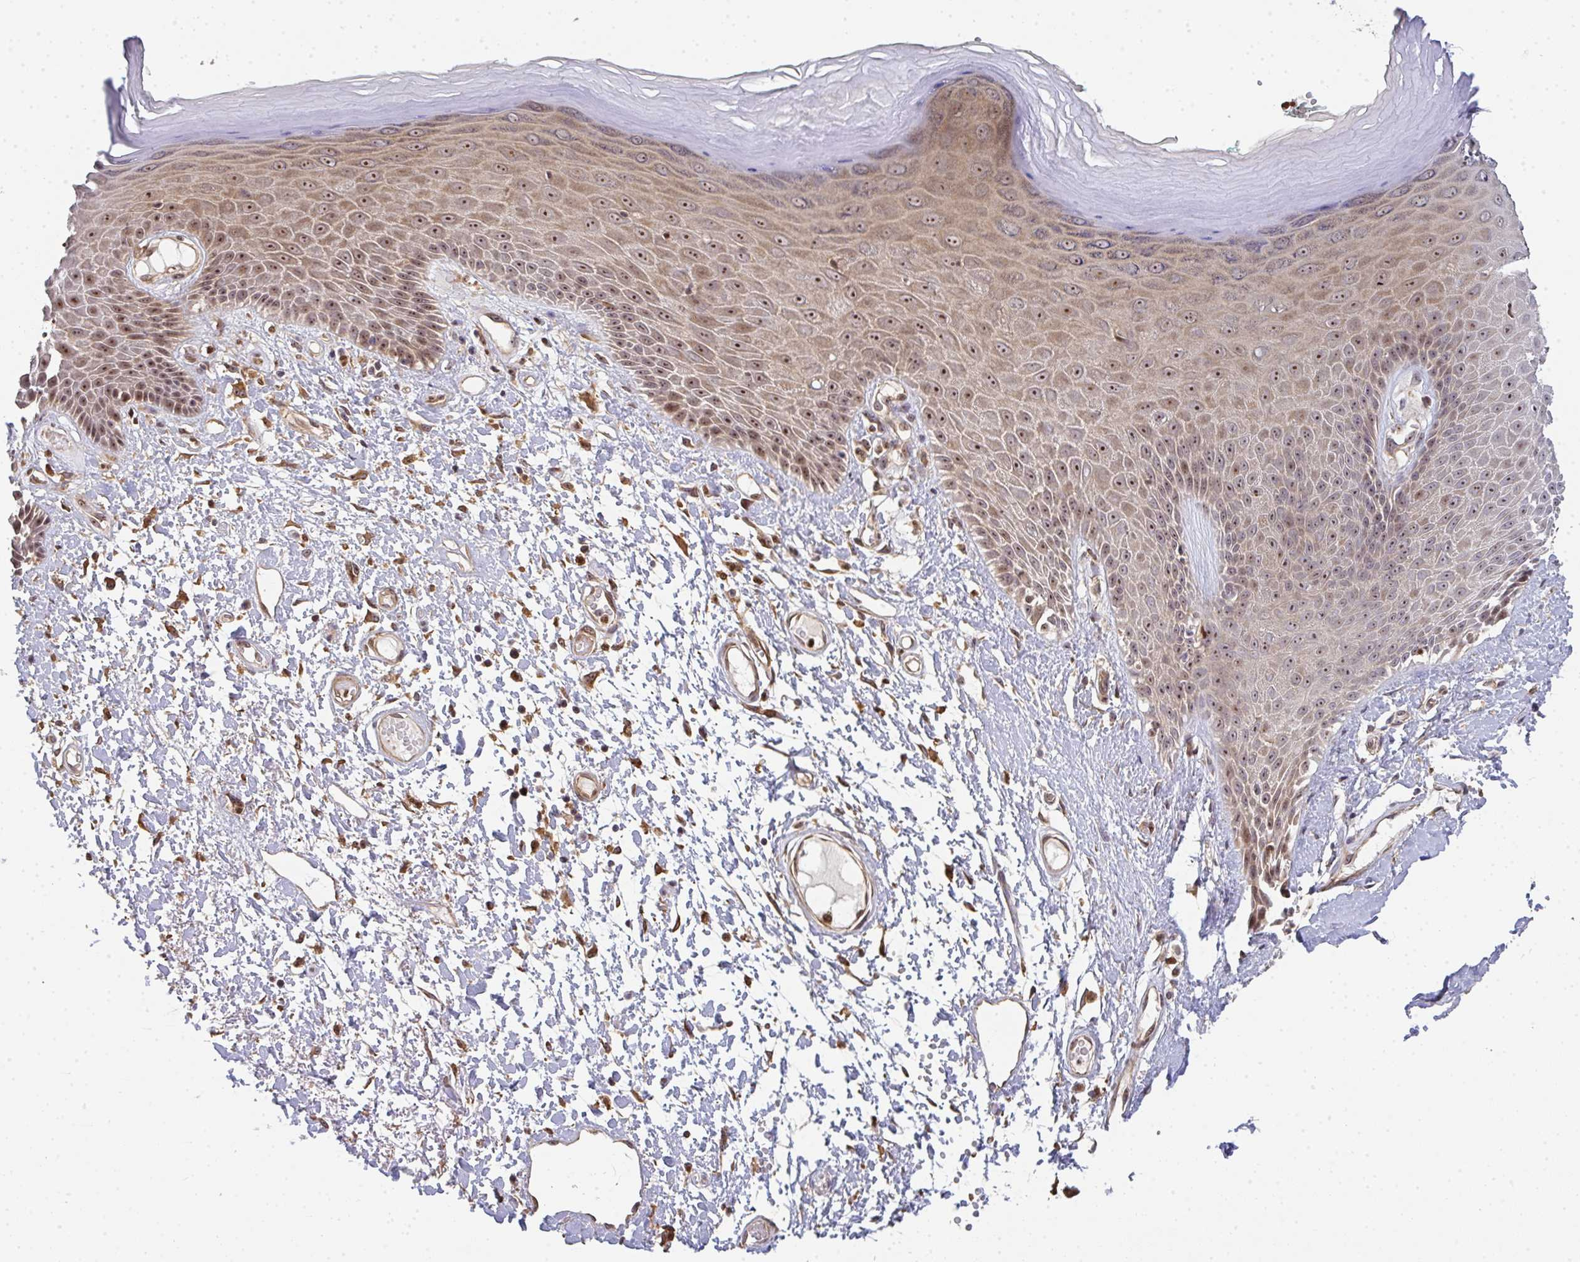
{"staining": {"intensity": "moderate", "quantity": ">75%", "location": "cytoplasmic/membranous,nuclear"}, "tissue": "skin", "cell_type": "Epidermal cells", "image_type": "normal", "snomed": [{"axis": "morphology", "description": "Normal tissue, NOS"}, {"axis": "topography", "description": "Anal"}, {"axis": "topography", "description": "Peripheral nerve tissue"}], "caption": "IHC photomicrograph of normal skin stained for a protein (brown), which displays medium levels of moderate cytoplasmic/membranous,nuclear expression in approximately >75% of epidermal cells.", "gene": "SIMC1", "patient": {"sex": "male", "age": 78}}